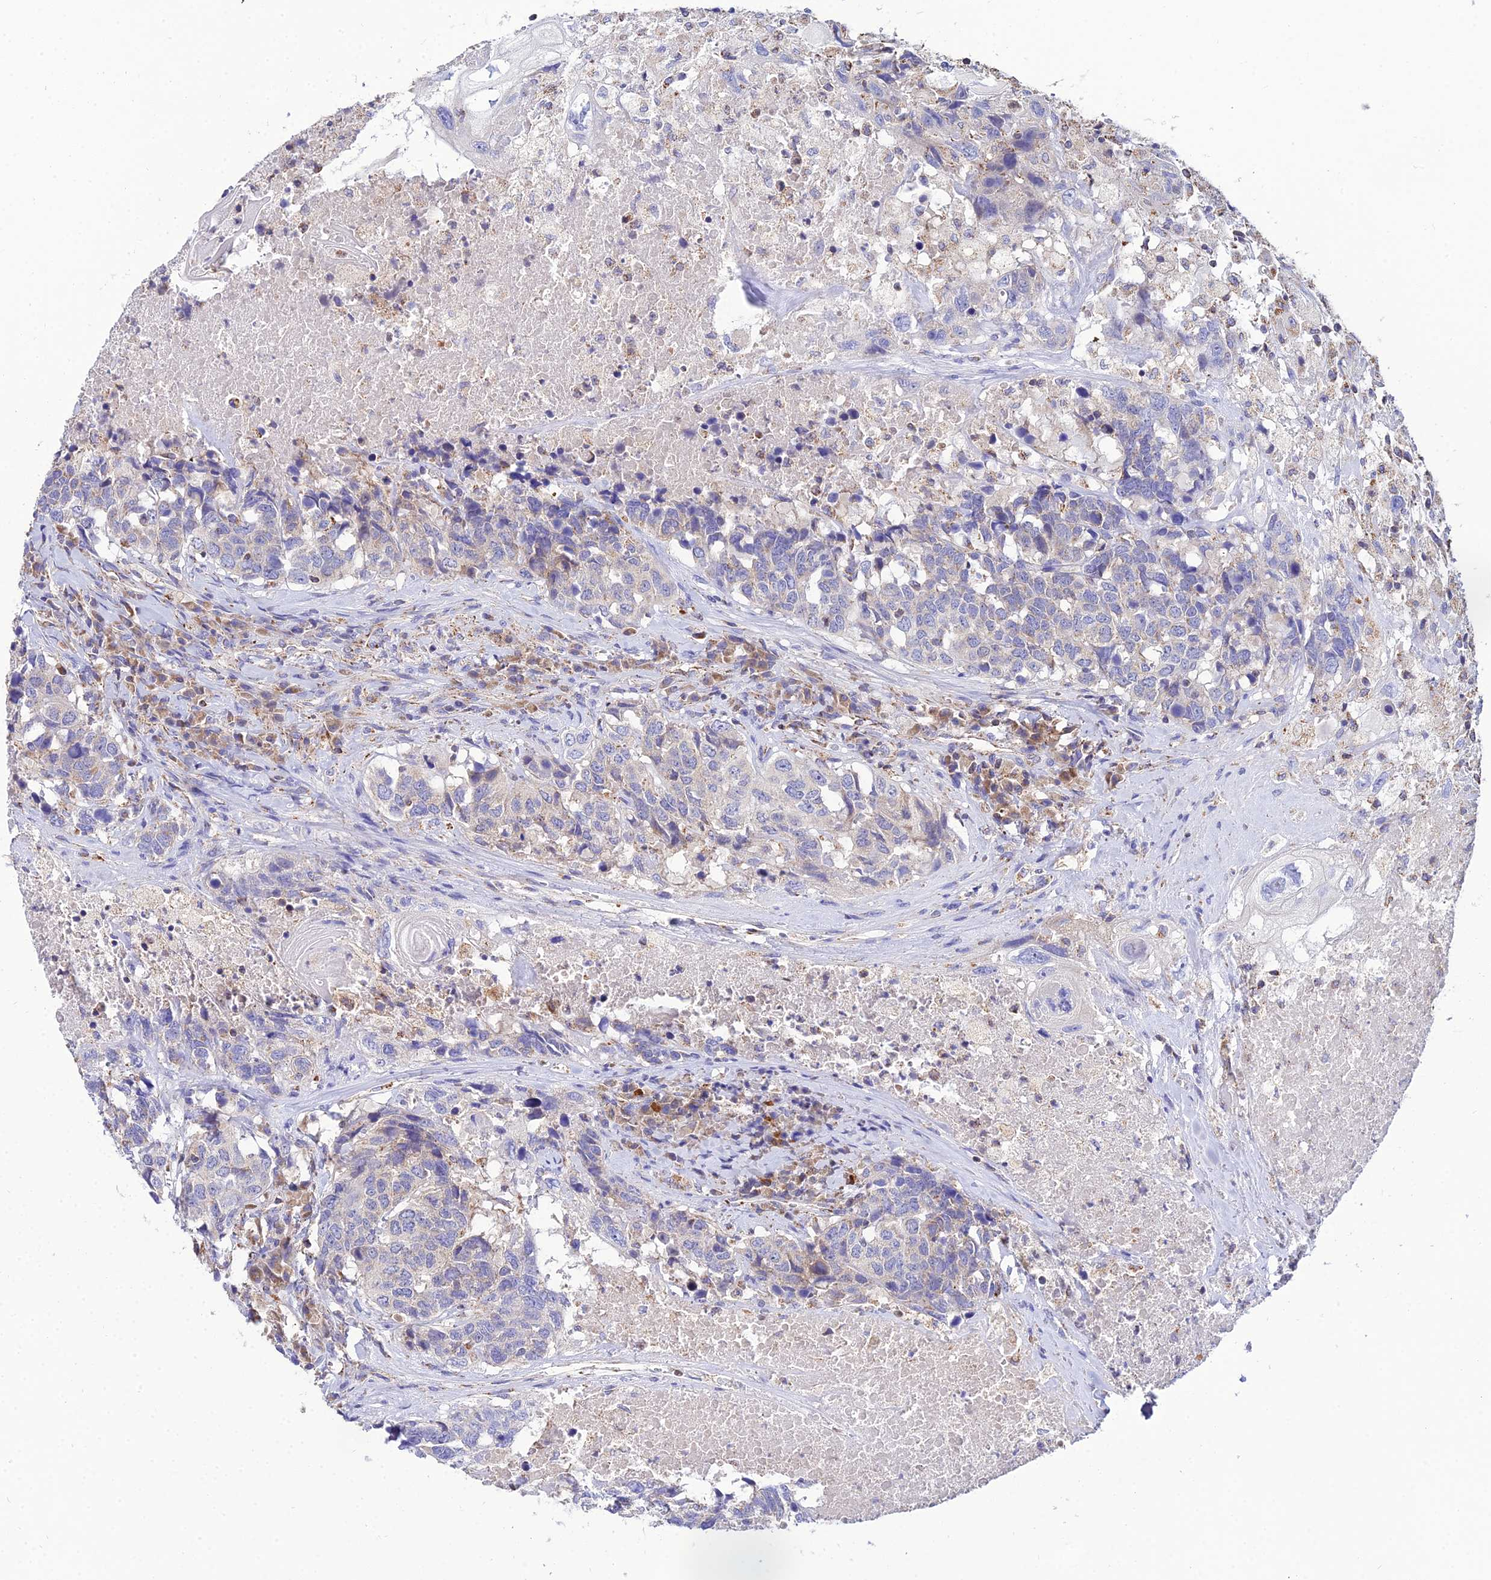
{"staining": {"intensity": "negative", "quantity": "none", "location": "none"}, "tissue": "head and neck cancer", "cell_type": "Tumor cells", "image_type": "cancer", "snomed": [{"axis": "morphology", "description": "Squamous cell carcinoma, NOS"}, {"axis": "topography", "description": "Head-Neck"}], "caption": "Immunohistochemistry of human squamous cell carcinoma (head and neck) demonstrates no staining in tumor cells.", "gene": "NIPSNAP3A", "patient": {"sex": "male", "age": 66}}